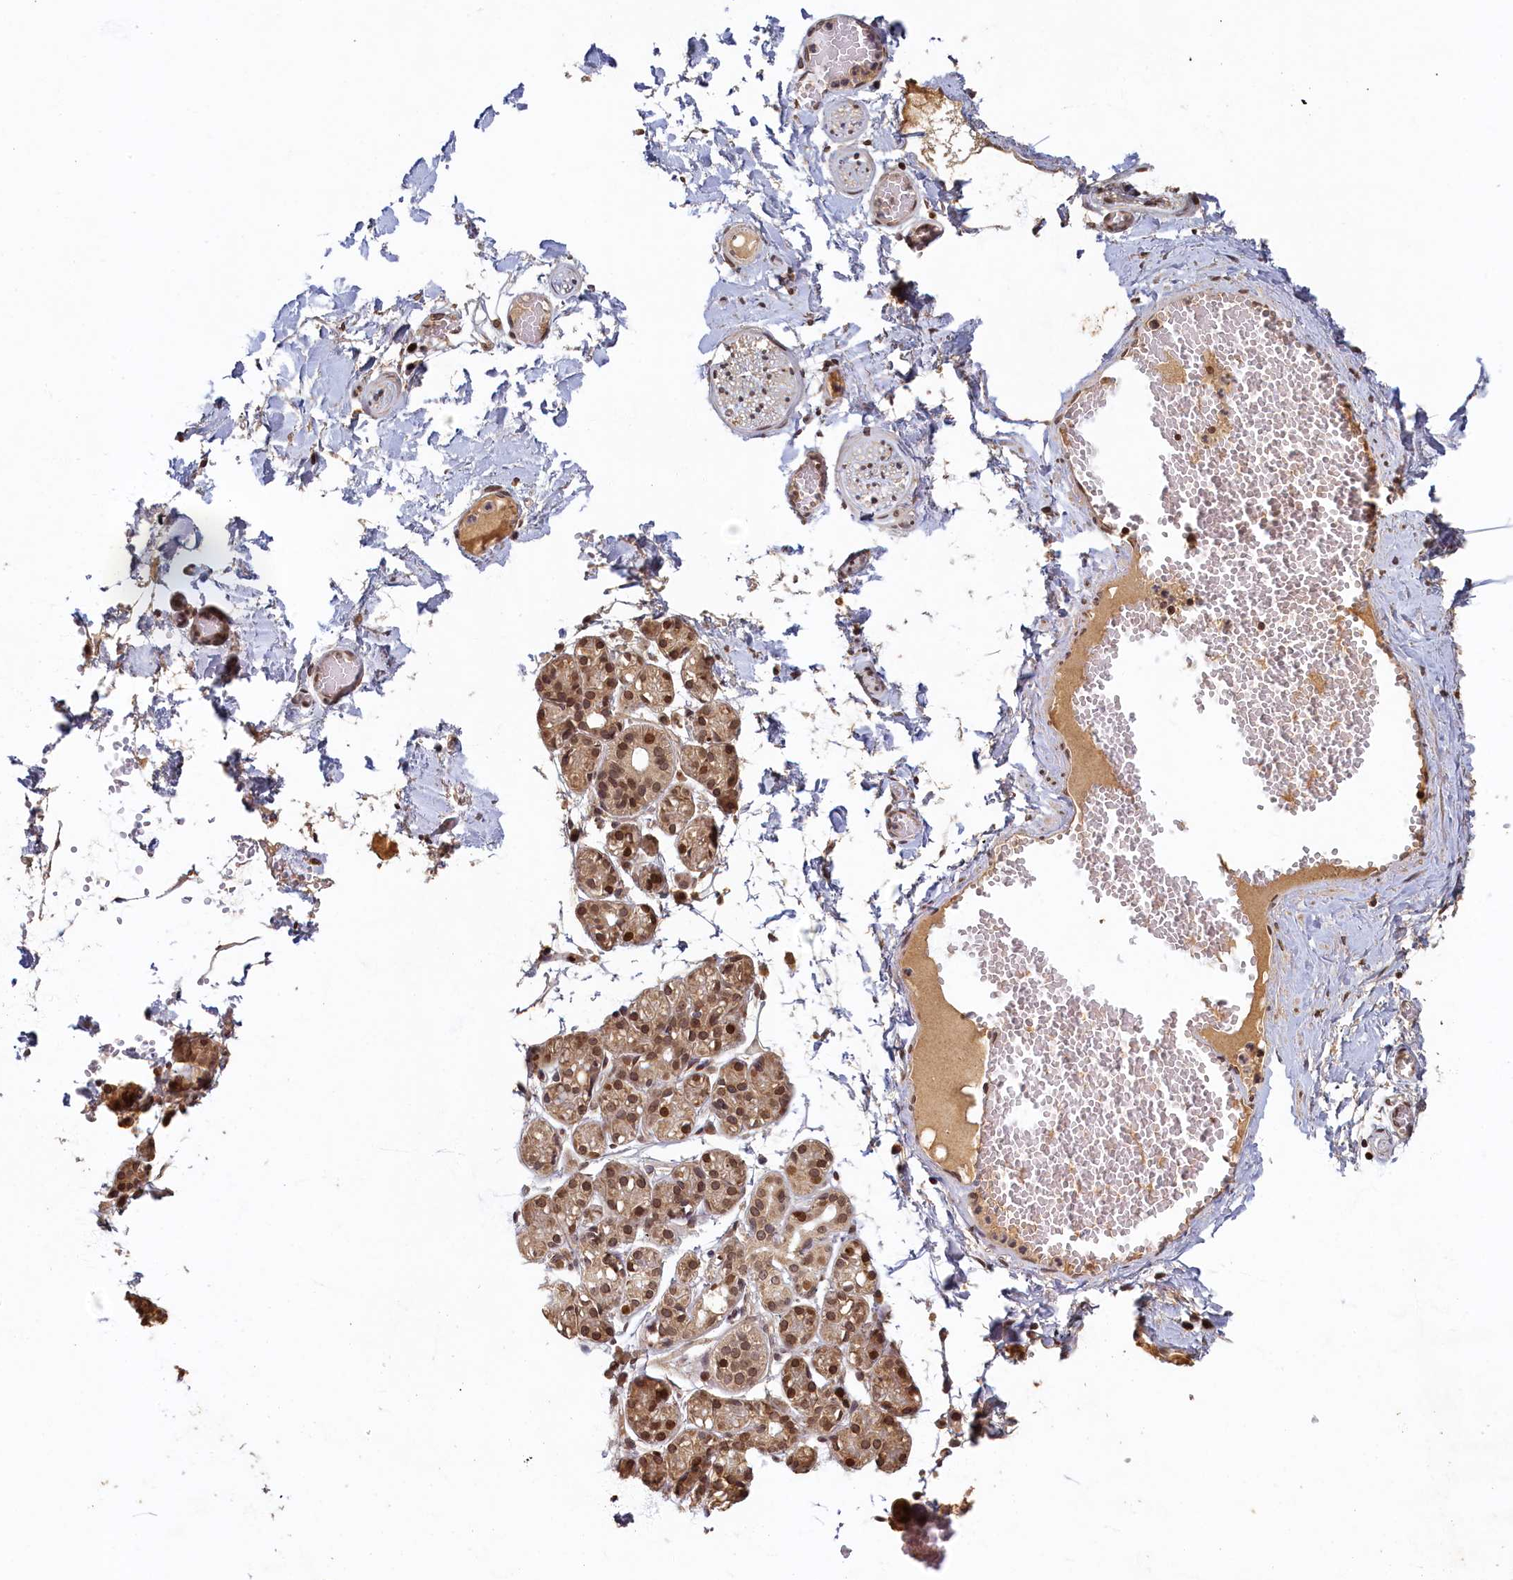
{"staining": {"intensity": "moderate", "quantity": ">75%", "location": "nuclear"}, "tissue": "salivary gland", "cell_type": "Glandular cells", "image_type": "normal", "snomed": [{"axis": "morphology", "description": "Normal tissue, NOS"}, {"axis": "topography", "description": "Salivary gland"}], "caption": "Glandular cells display moderate nuclear expression in approximately >75% of cells in unremarkable salivary gland. (Brightfield microscopy of DAB IHC at high magnification).", "gene": "CKAP2L", "patient": {"sex": "male", "age": 63}}